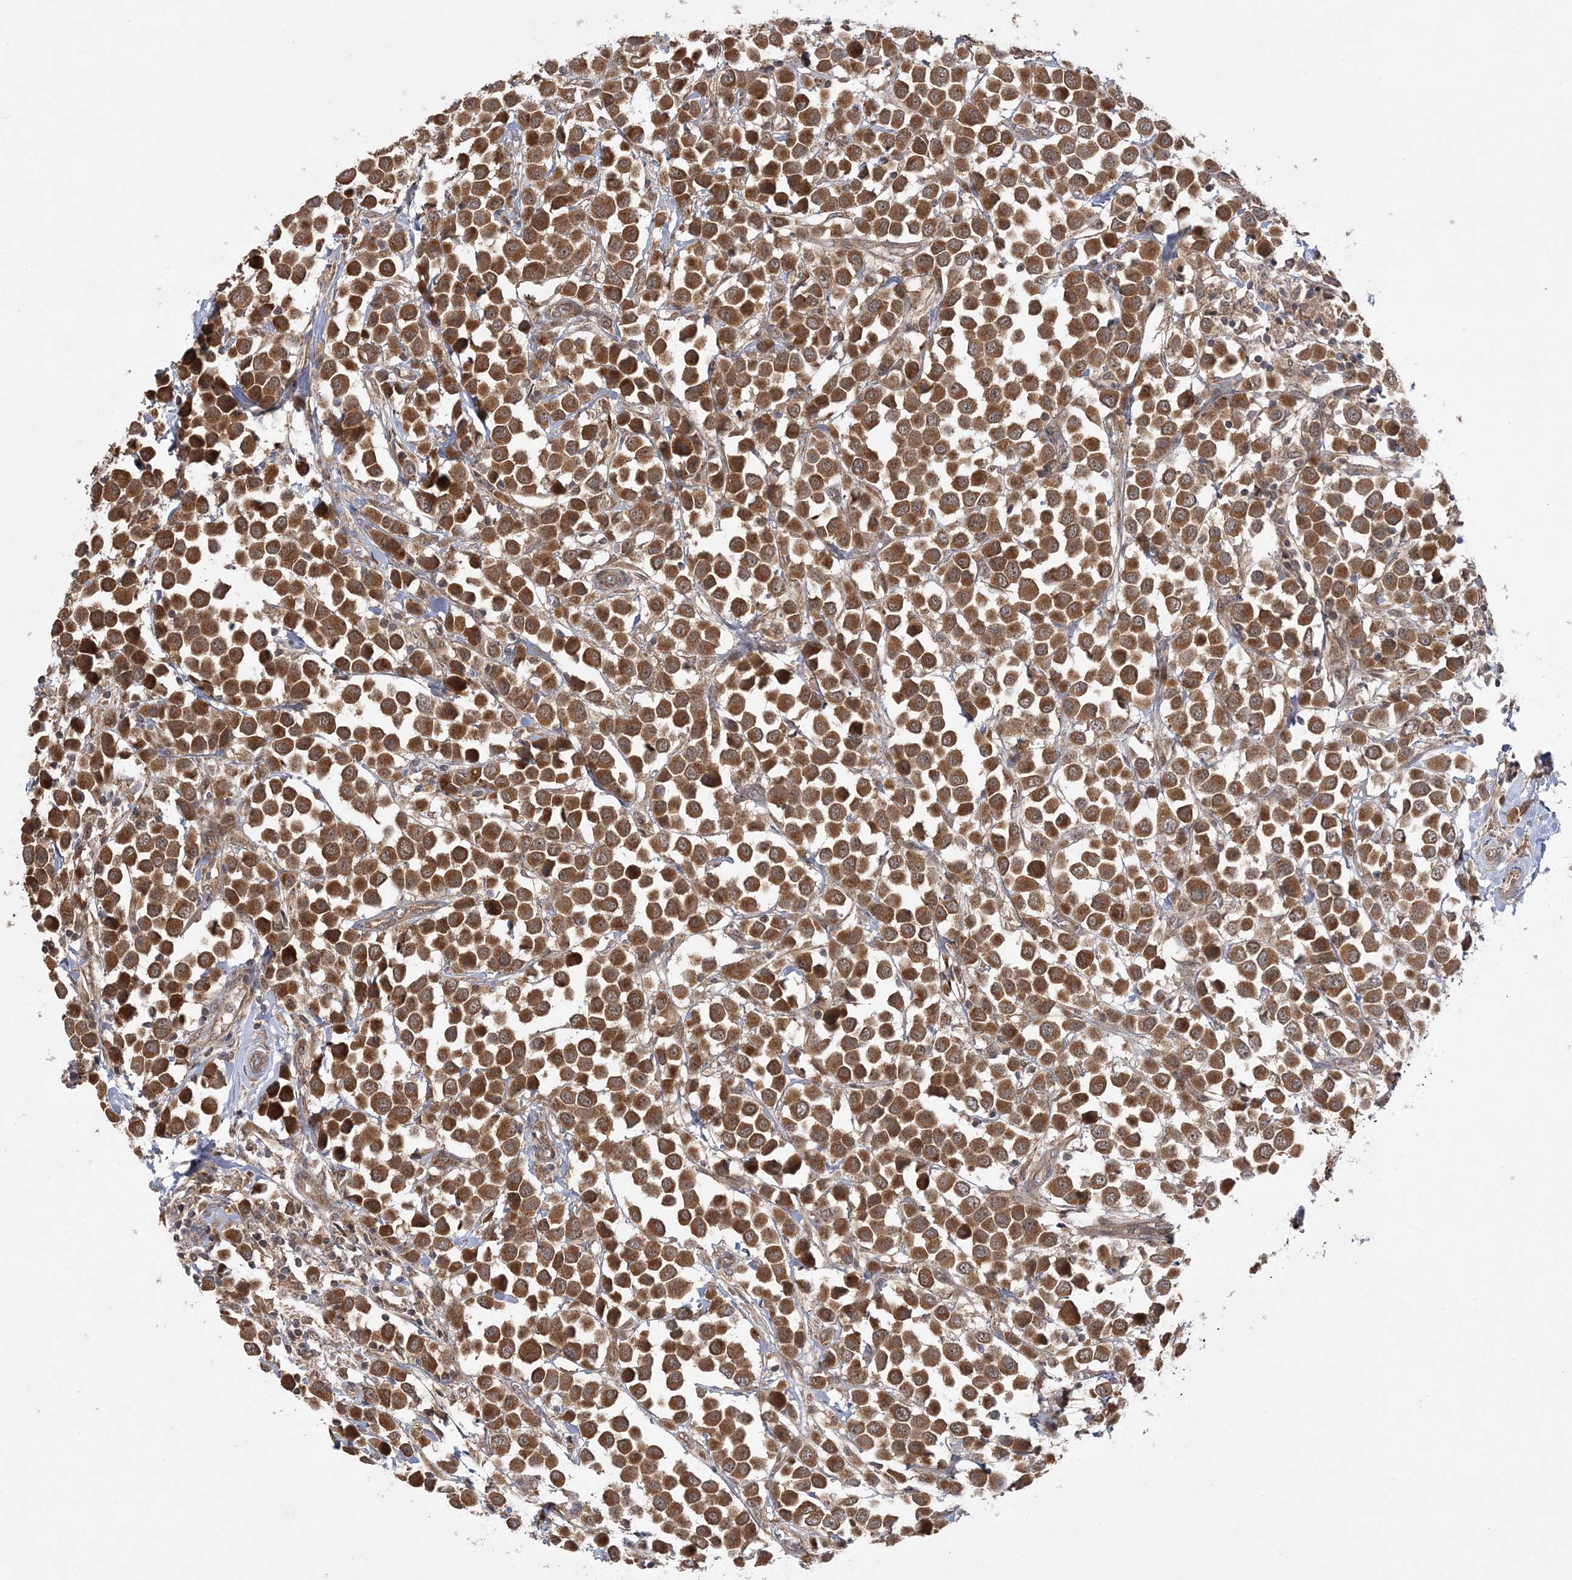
{"staining": {"intensity": "strong", "quantity": ">75%", "location": "cytoplasmic/membranous"}, "tissue": "breast cancer", "cell_type": "Tumor cells", "image_type": "cancer", "snomed": [{"axis": "morphology", "description": "Duct carcinoma"}, {"axis": "topography", "description": "Breast"}], "caption": "Protein staining displays strong cytoplasmic/membranous staining in about >75% of tumor cells in breast cancer (invasive ductal carcinoma). (DAB = brown stain, brightfield microscopy at high magnification).", "gene": "MMADHC", "patient": {"sex": "female", "age": 61}}